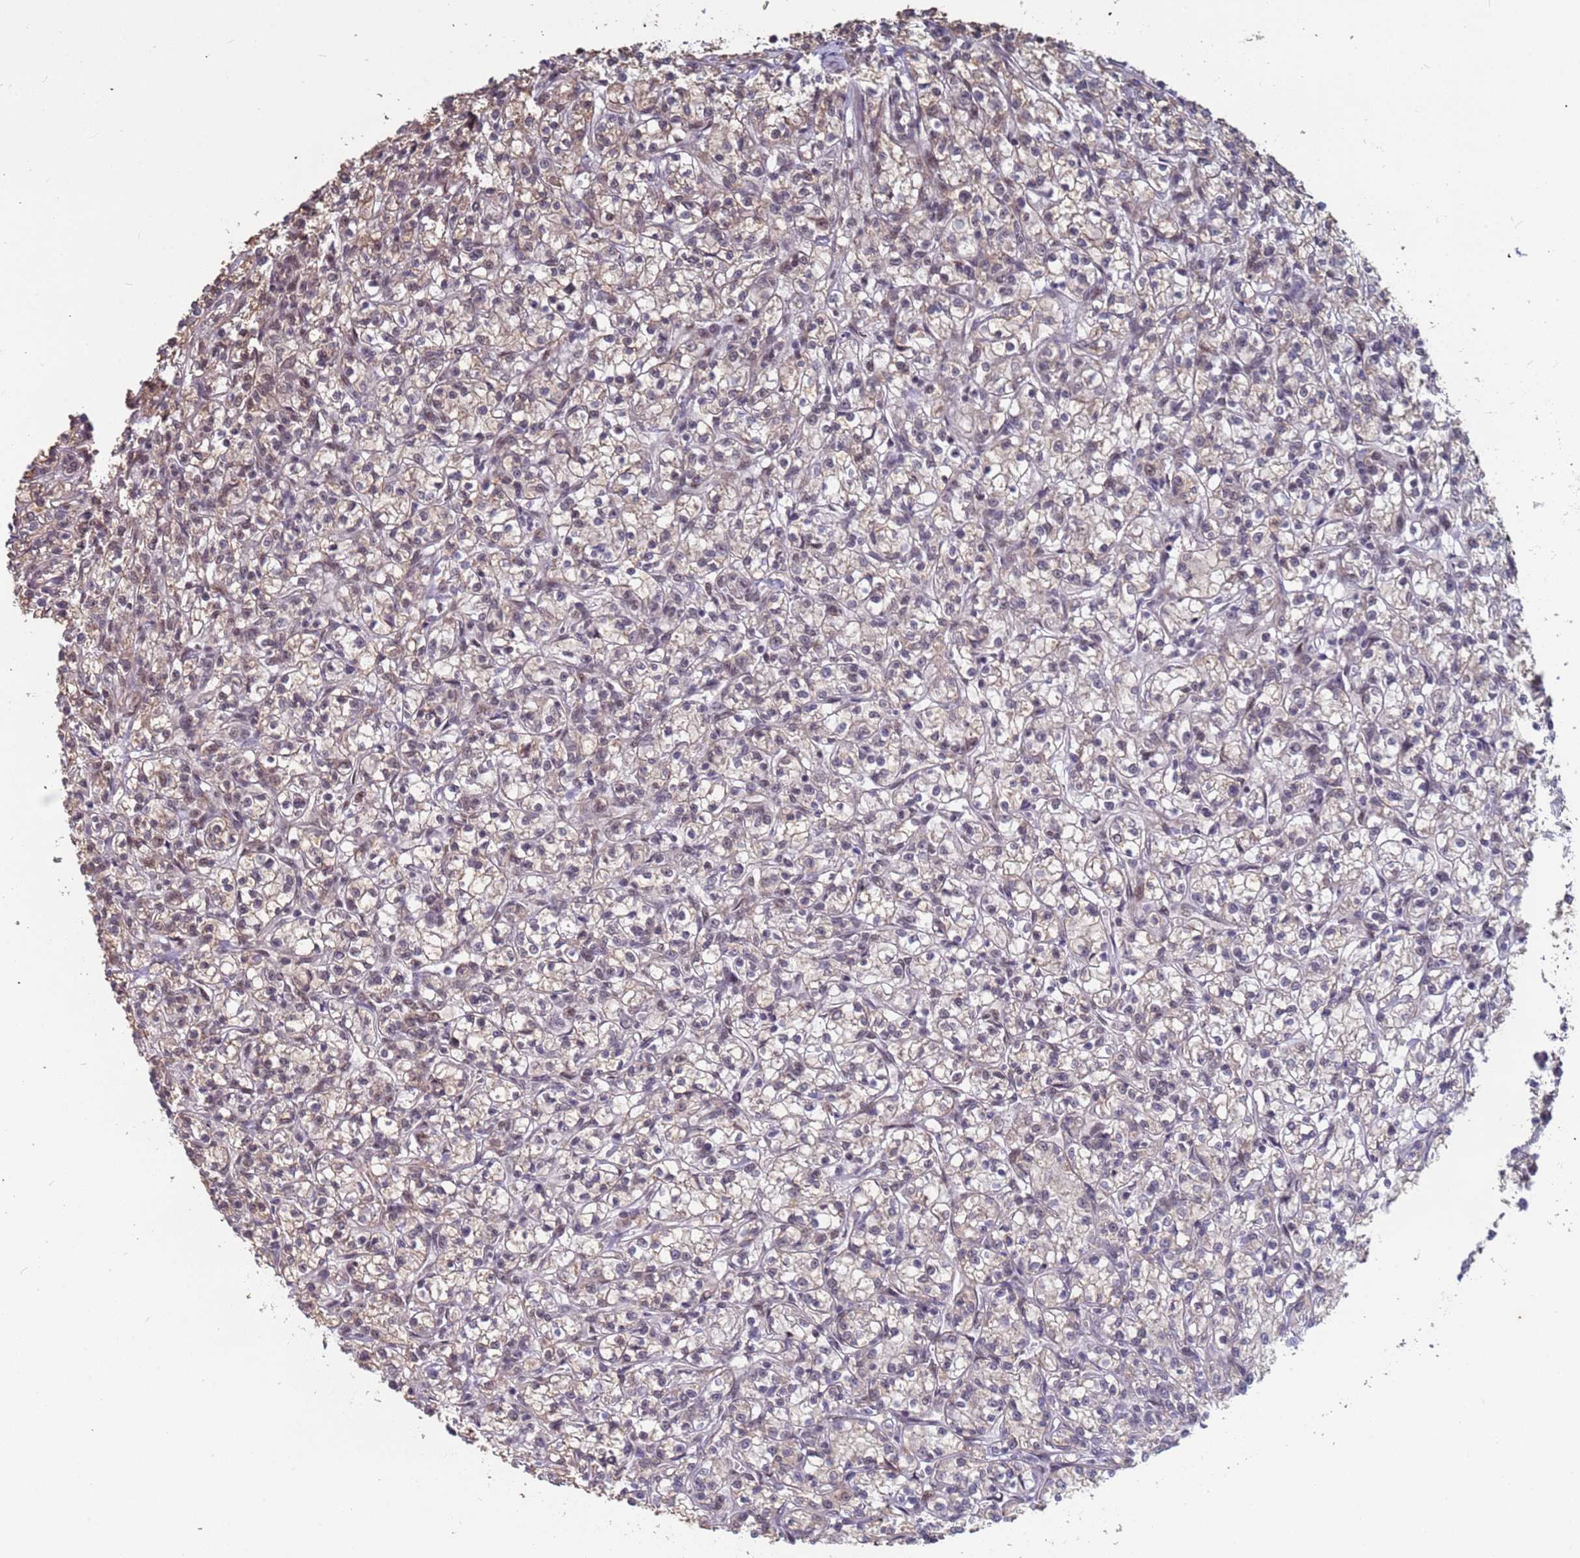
{"staining": {"intensity": "weak", "quantity": "<25%", "location": "cytoplasmic/membranous"}, "tissue": "renal cancer", "cell_type": "Tumor cells", "image_type": "cancer", "snomed": [{"axis": "morphology", "description": "Adenocarcinoma, NOS"}, {"axis": "topography", "description": "Kidney"}], "caption": "This is an IHC micrograph of human renal cancer. There is no expression in tumor cells.", "gene": "DENND2B", "patient": {"sex": "female", "age": 59}}